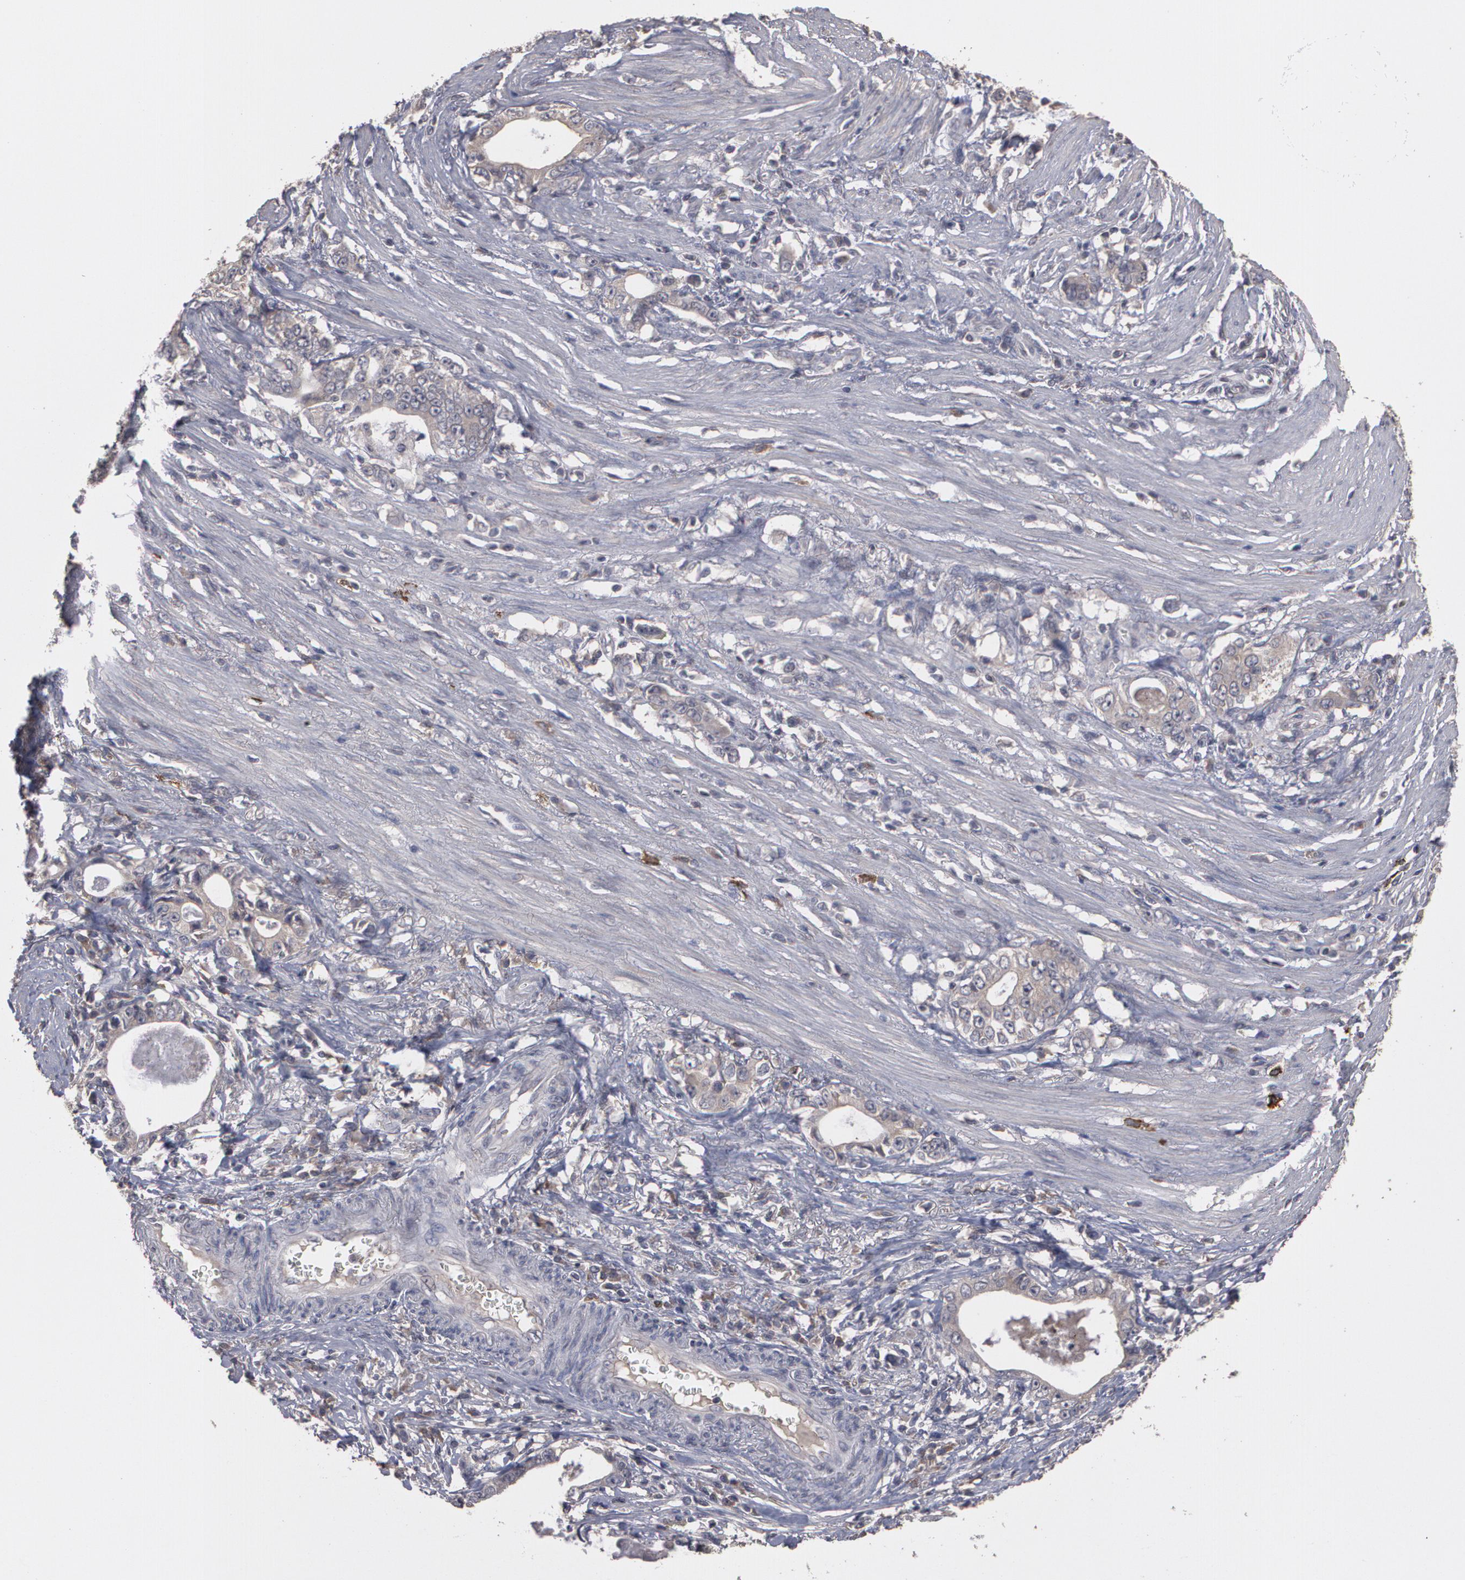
{"staining": {"intensity": "weak", "quantity": ">75%", "location": "cytoplasmic/membranous"}, "tissue": "stomach cancer", "cell_type": "Tumor cells", "image_type": "cancer", "snomed": [{"axis": "morphology", "description": "Adenocarcinoma, NOS"}, {"axis": "topography", "description": "Stomach, lower"}], "caption": "Human stomach adenocarcinoma stained with a brown dye reveals weak cytoplasmic/membranous positive expression in approximately >75% of tumor cells.", "gene": "ARF6", "patient": {"sex": "female", "age": 72}}